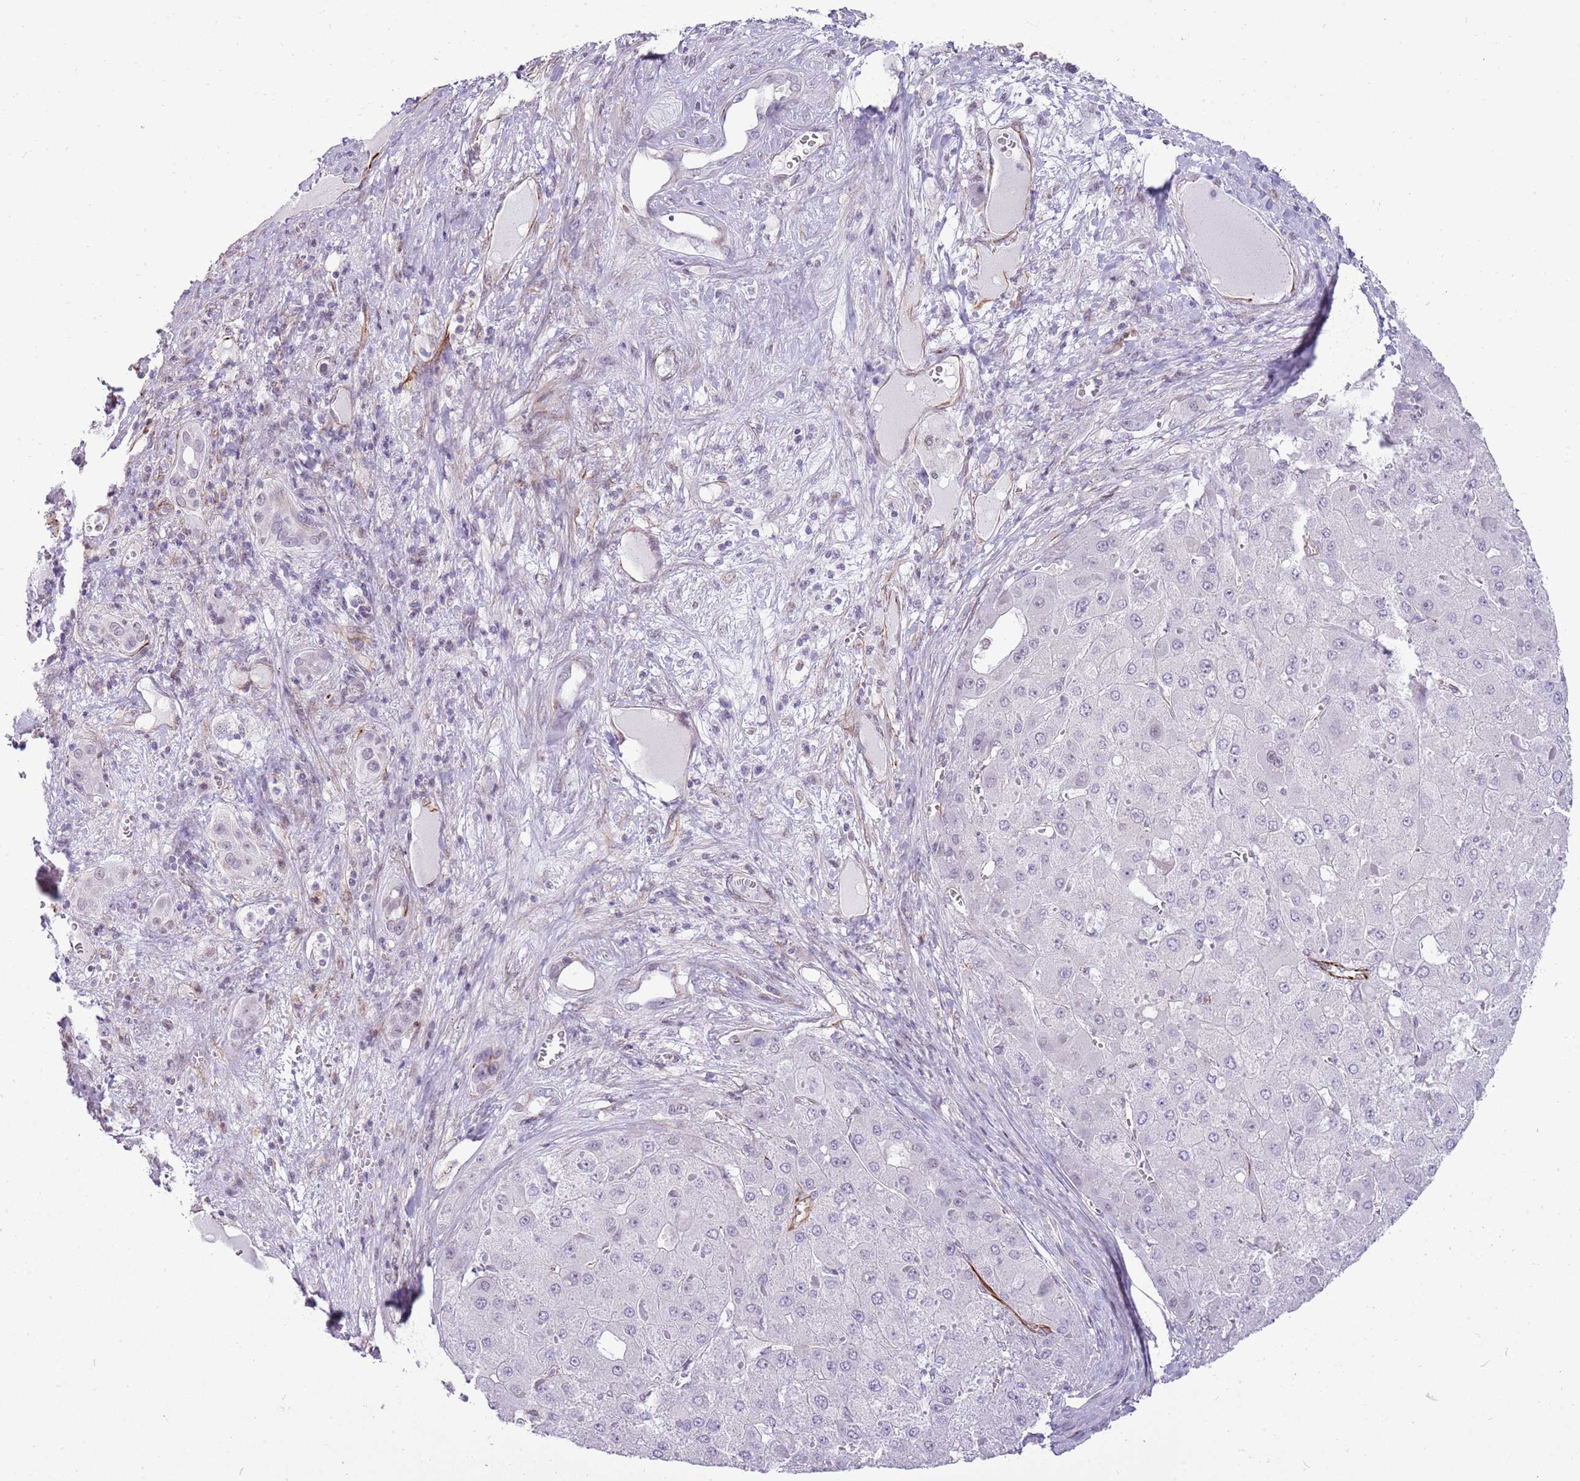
{"staining": {"intensity": "negative", "quantity": "none", "location": "none"}, "tissue": "liver cancer", "cell_type": "Tumor cells", "image_type": "cancer", "snomed": [{"axis": "morphology", "description": "Carcinoma, Hepatocellular, NOS"}, {"axis": "topography", "description": "Liver"}], "caption": "Human liver hepatocellular carcinoma stained for a protein using IHC displays no expression in tumor cells.", "gene": "NBPF3", "patient": {"sex": "female", "age": 73}}